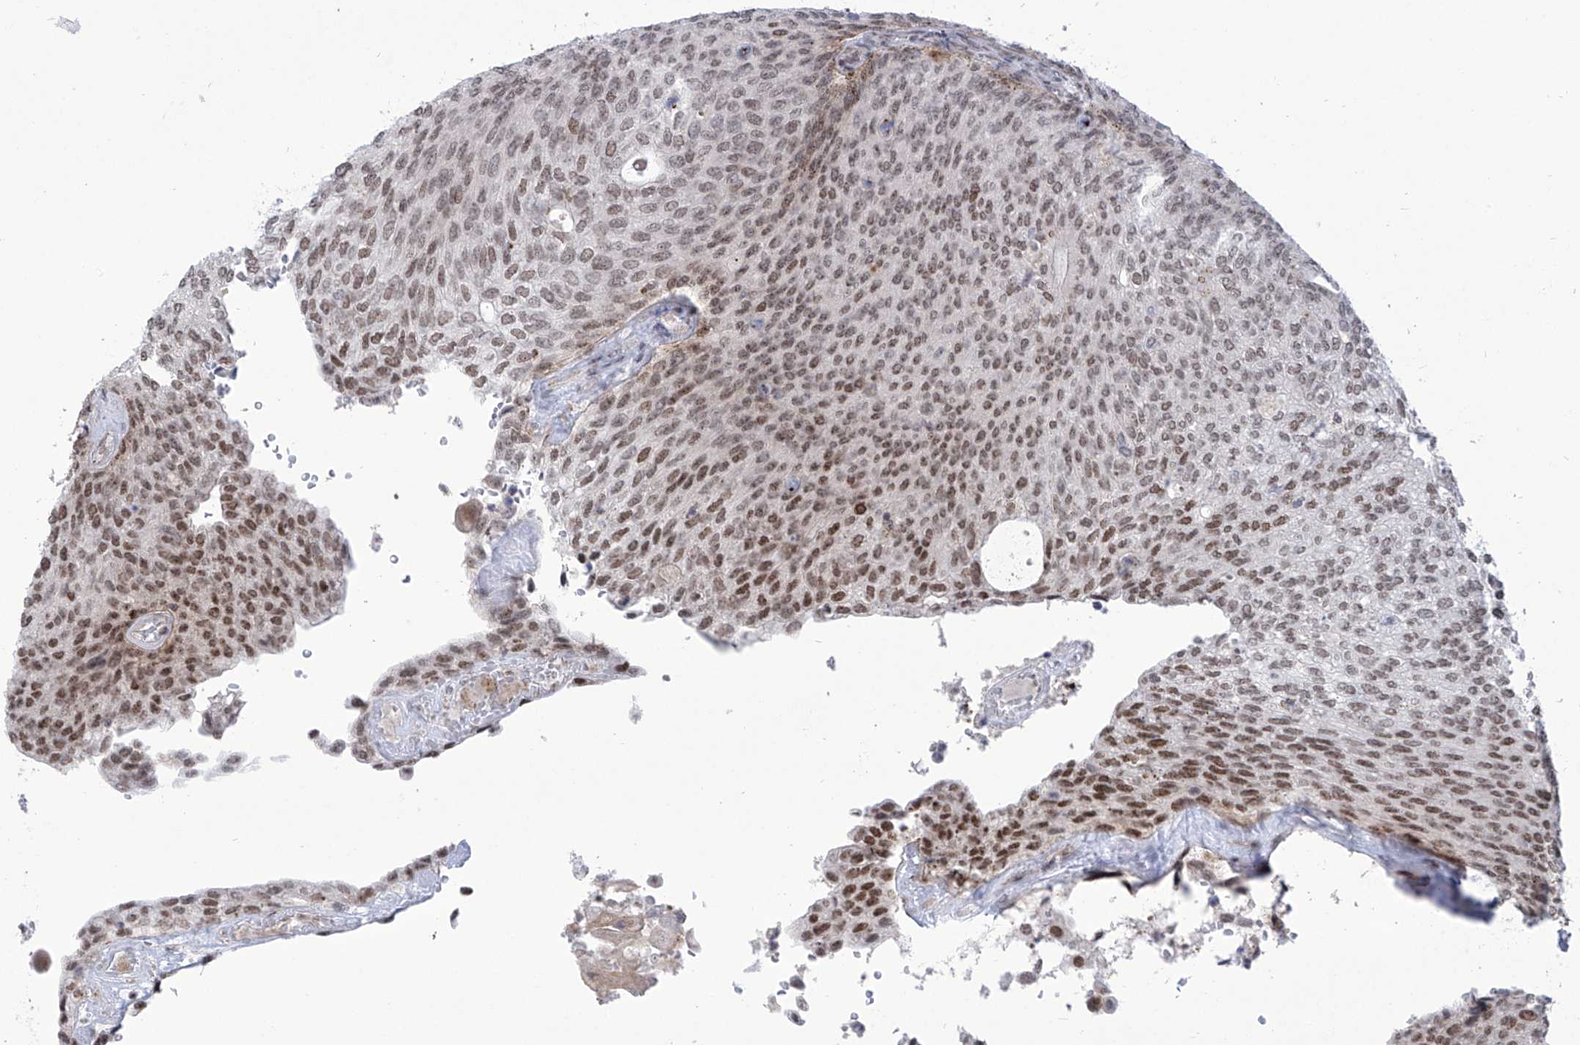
{"staining": {"intensity": "moderate", "quantity": ">75%", "location": "nuclear"}, "tissue": "urothelial cancer", "cell_type": "Tumor cells", "image_type": "cancer", "snomed": [{"axis": "morphology", "description": "Urothelial carcinoma, Low grade"}, {"axis": "topography", "description": "Urinary bladder"}], "caption": "The photomicrograph demonstrates a brown stain indicating the presence of a protein in the nuclear of tumor cells in urothelial cancer. (Brightfield microscopy of DAB IHC at high magnification).", "gene": "CEP290", "patient": {"sex": "female", "age": 79}}